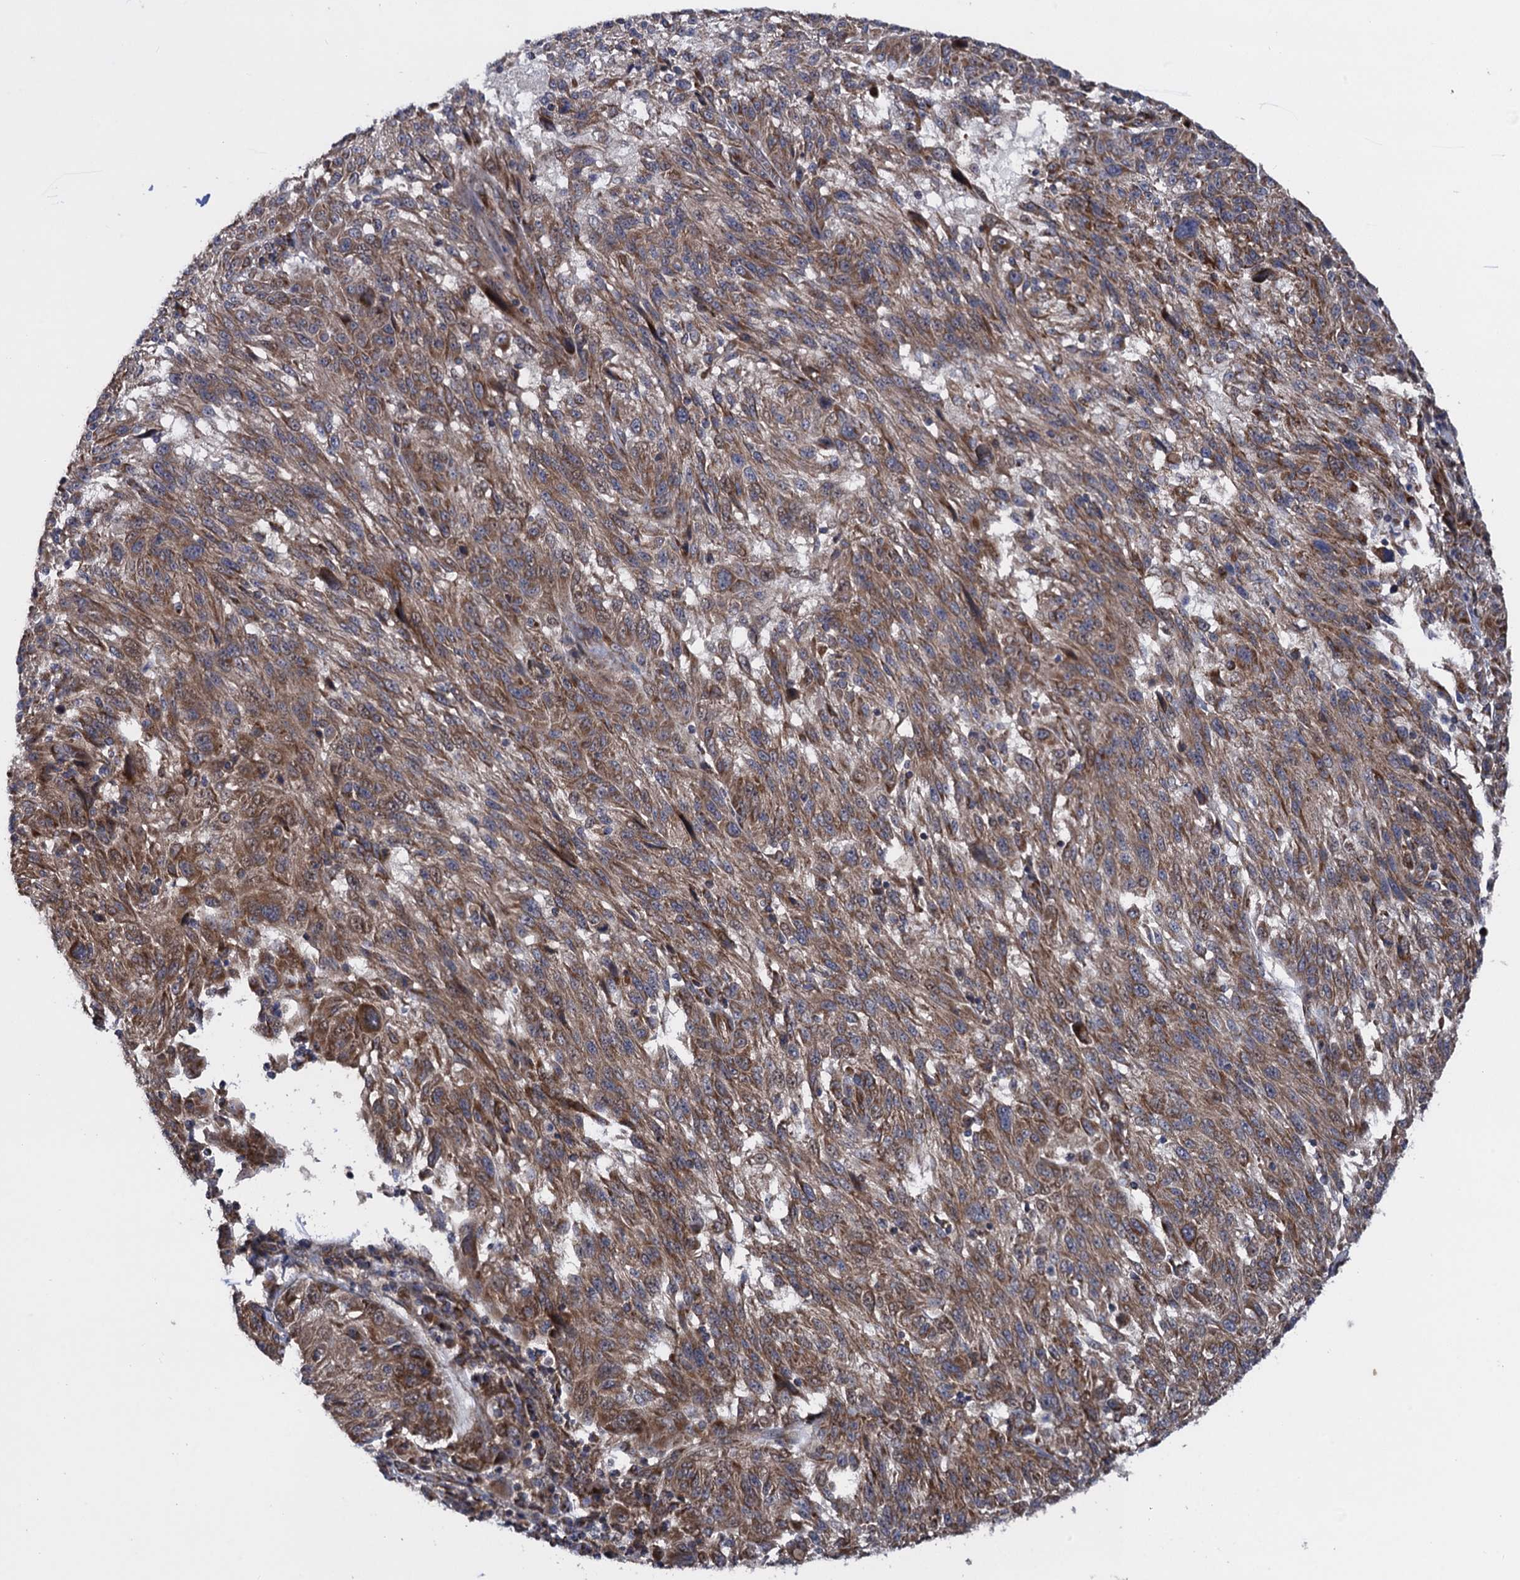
{"staining": {"intensity": "moderate", "quantity": ">75%", "location": "cytoplasmic/membranous"}, "tissue": "melanoma", "cell_type": "Tumor cells", "image_type": "cancer", "snomed": [{"axis": "morphology", "description": "Malignant melanoma, NOS"}, {"axis": "topography", "description": "Skin"}], "caption": "About >75% of tumor cells in malignant melanoma show moderate cytoplasmic/membranous protein expression as visualized by brown immunohistochemical staining.", "gene": "HAUS1", "patient": {"sex": "male", "age": 53}}